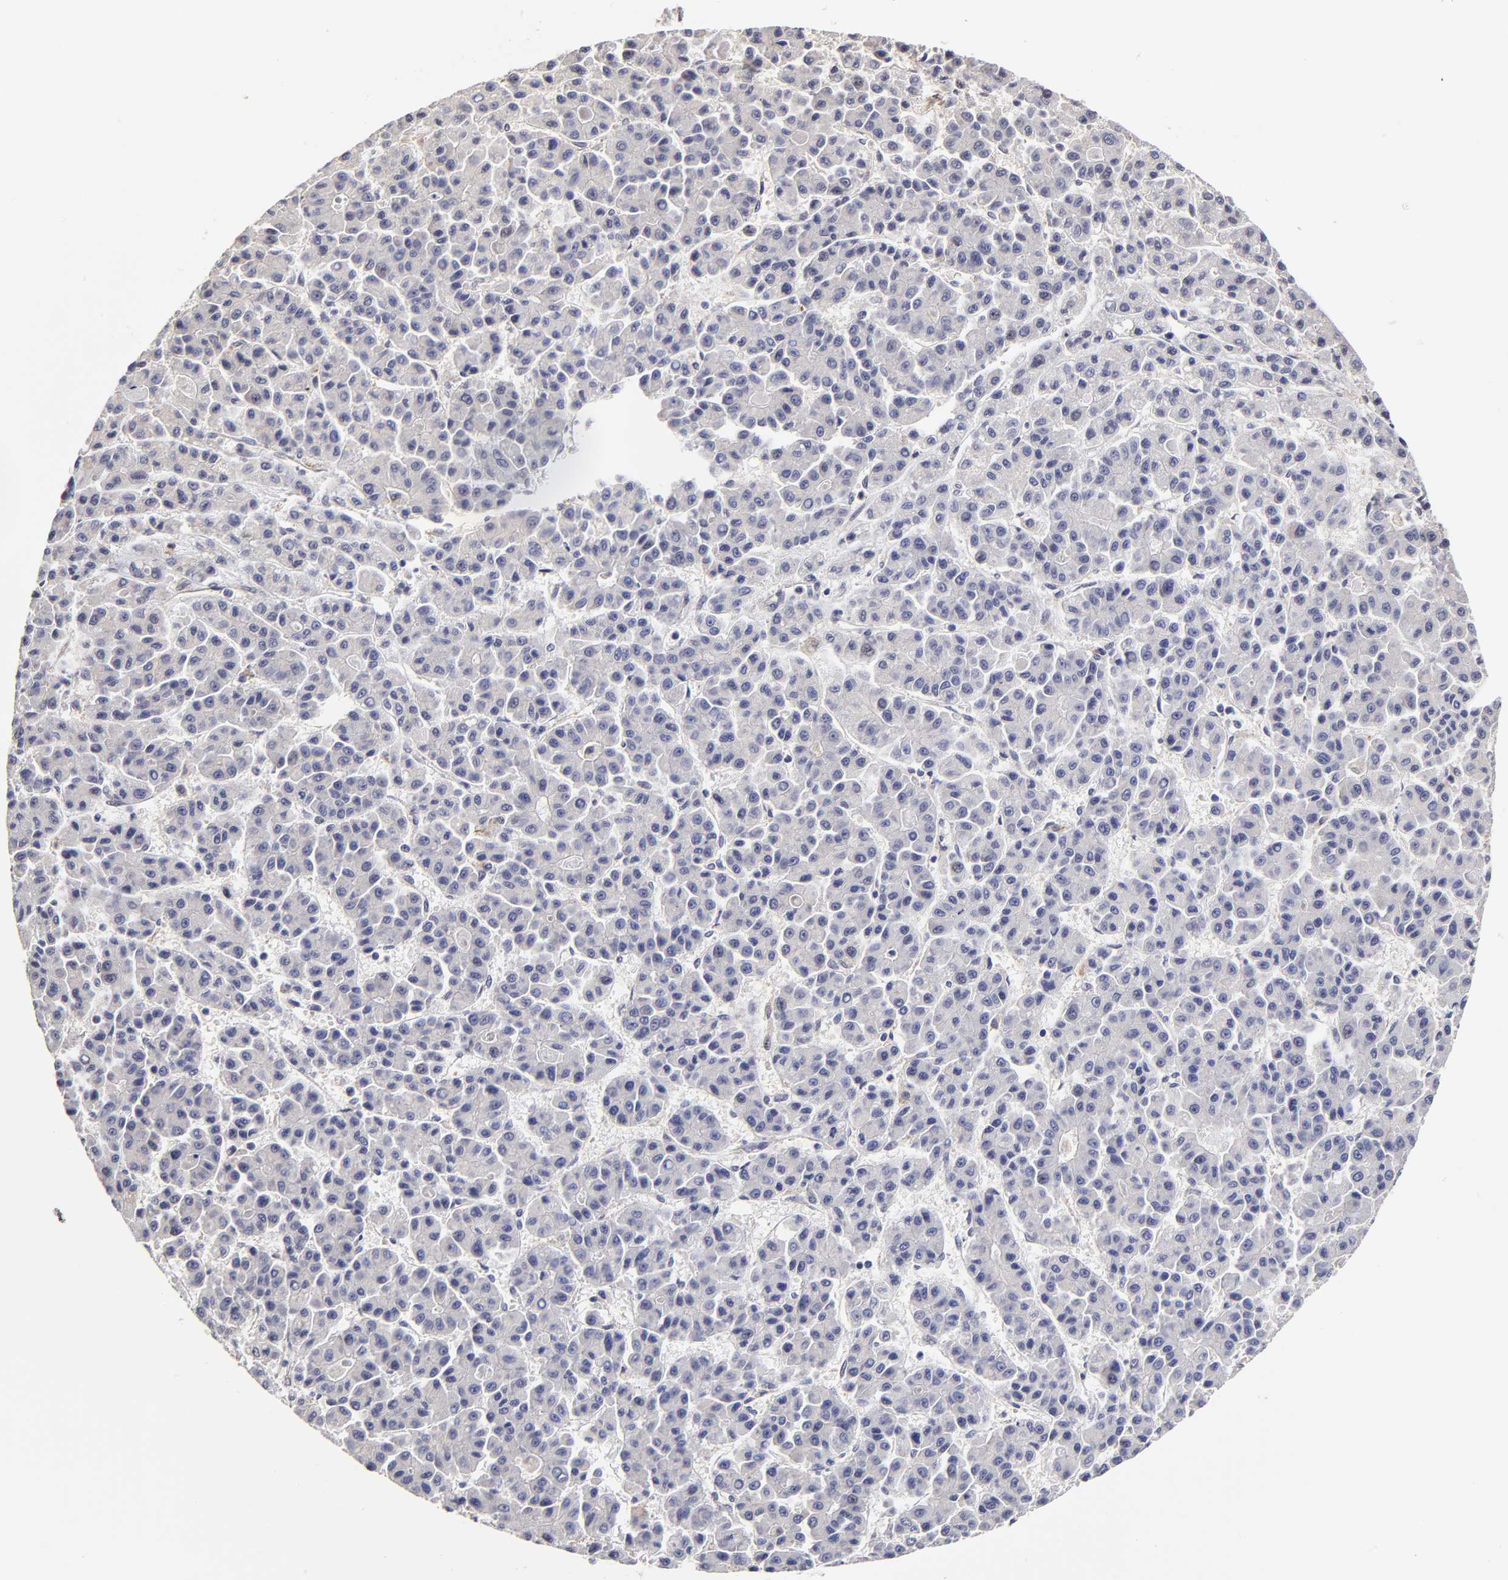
{"staining": {"intensity": "negative", "quantity": "none", "location": "none"}, "tissue": "liver cancer", "cell_type": "Tumor cells", "image_type": "cancer", "snomed": [{"axis": "morphology", "description": "Carcinoma, Hepatocellular, NOS"}, {"axis": "topography", "description": "Liver"}], "caption": "This micrograph is of liver cancer (hepatocellular carcinoma) stained with immunohistochemistry (IHC) to label a protein in brown with the nuclei are counter-stained blue. There is no staining in tumor cells.", "gene": "ZNF10", "patient": {"sex": "male", "age": 70}}